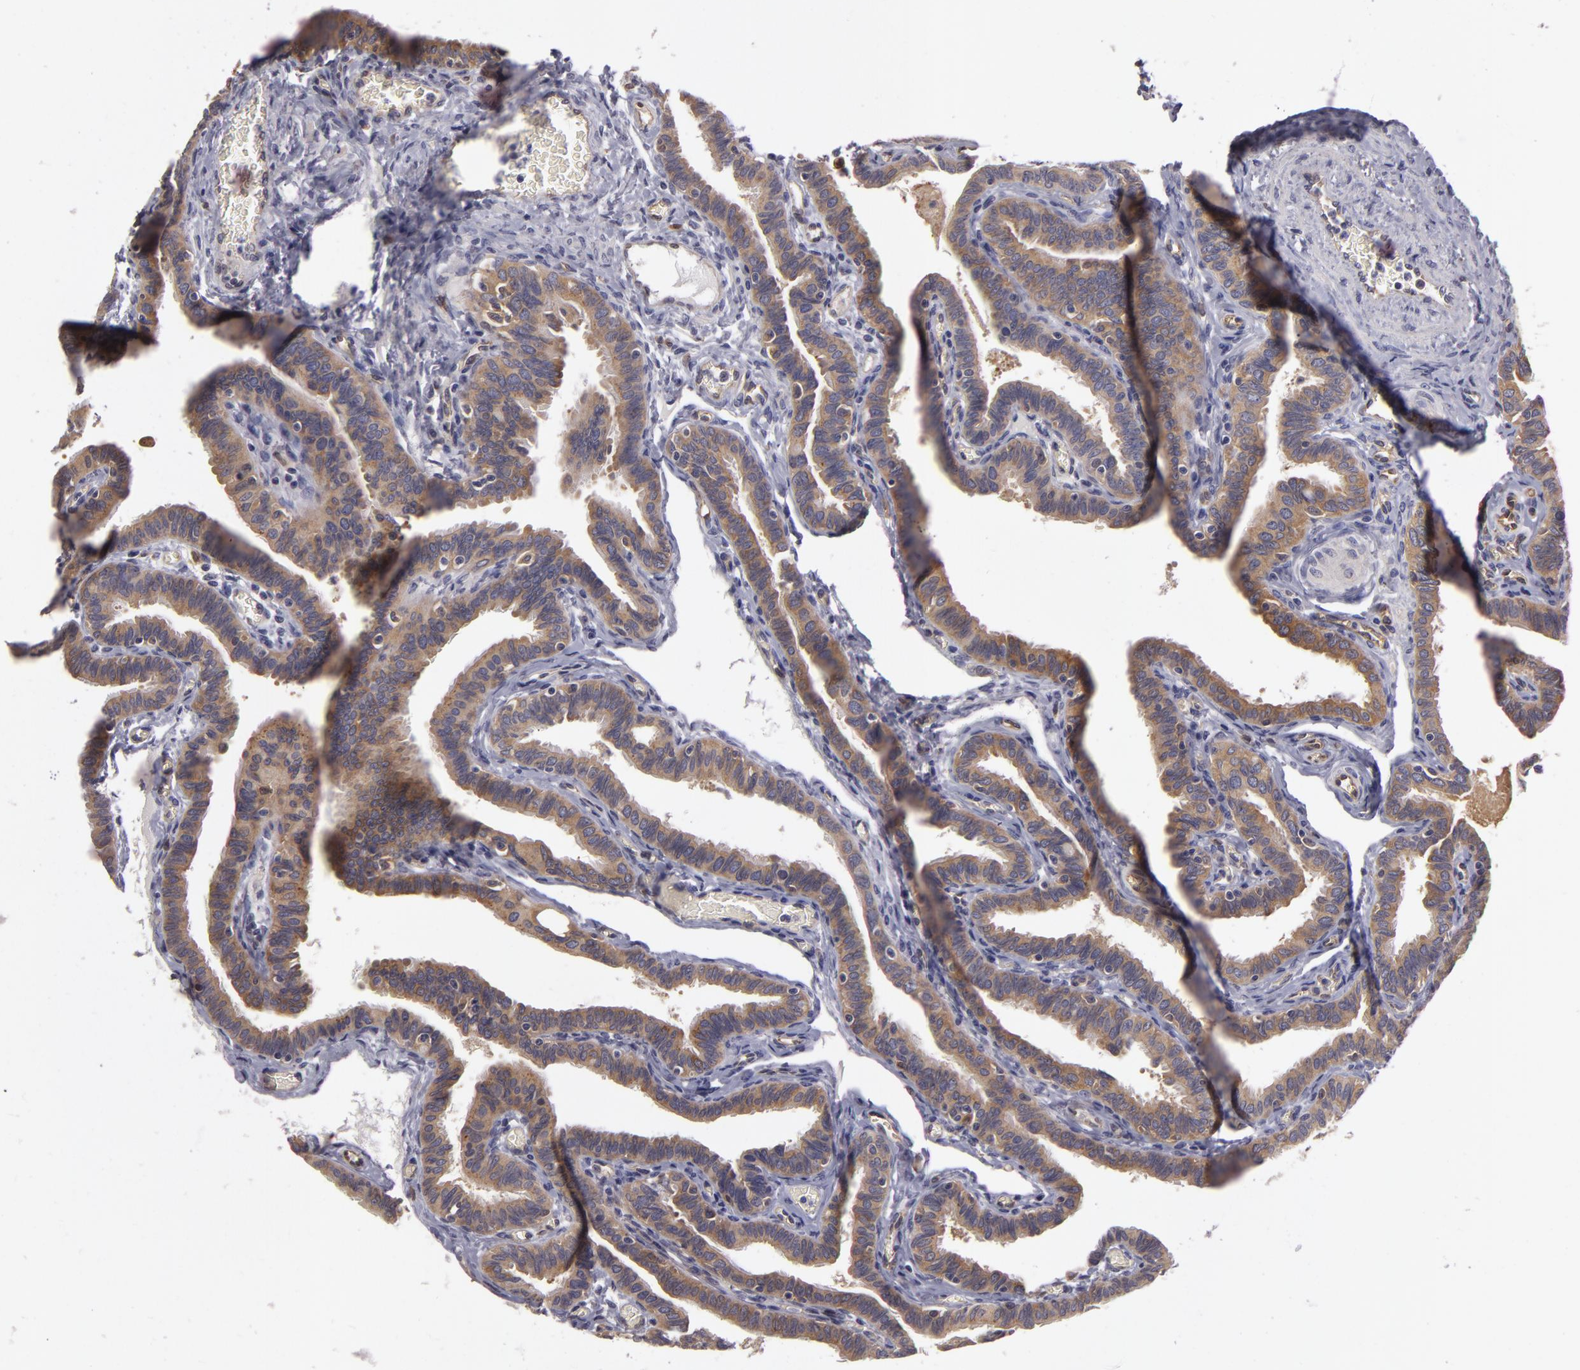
{"staining": {"intensity": "moderate", "quantity": ">75%", "location": "cytoplasmic/membranous"}, "tissue": "fallopian tube", "cell_type": "Glandular cells", "image_type": "normal", "snomed": [{"axis": "morphology", "description": "Normal tissue, NOS"}, {"axis": "topography", "description": "Fallopian tube"}], "caption": "A micrograph of fallopian tube stained for a protein shows moderate cytoplasmic/membranous brown staining in glandular cells. Using DAB (3,3'-diaminobenzidine) (brown) and hematoxylin (blue) stains, captured at high magnification using brightfield microscopy.", "gene": "ZNF229", "patient": {"sex": "female", "age": 38}}